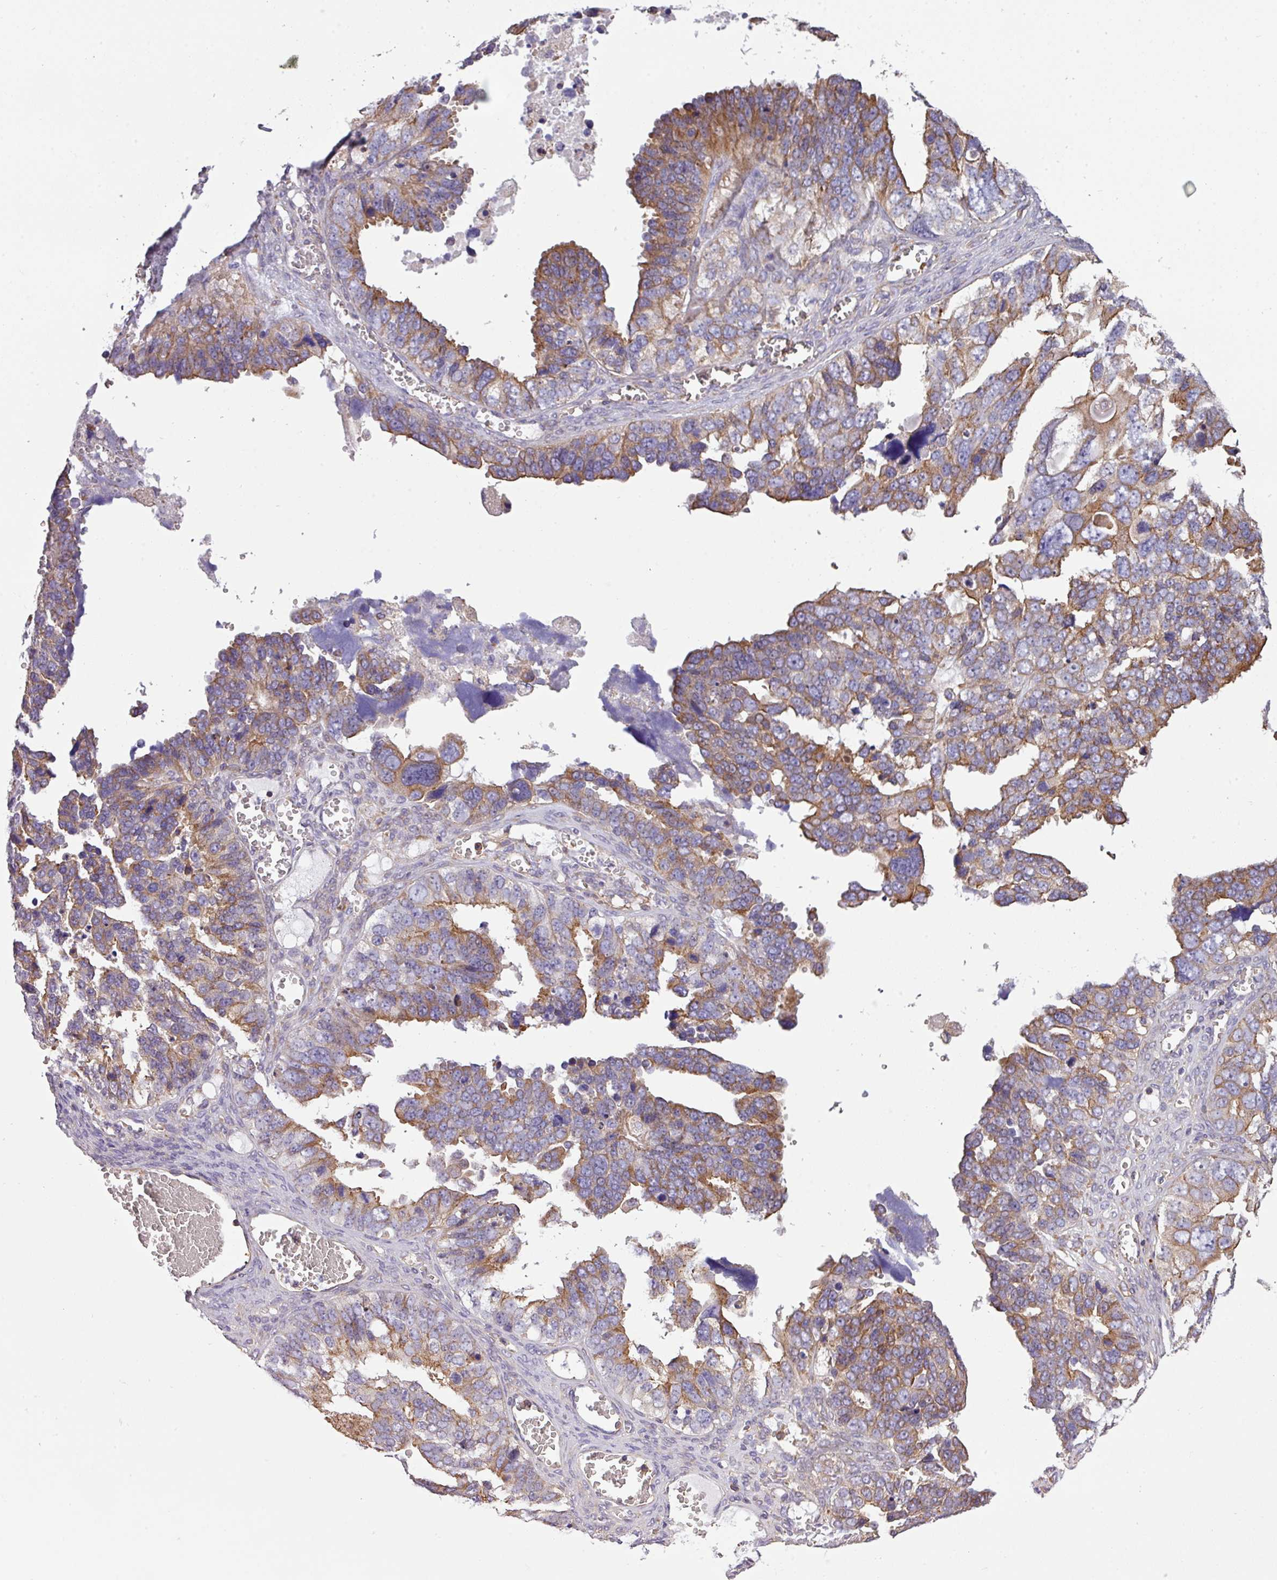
{"staining": {"intensity": "moderate", "quantity": "25%-75%", "location": "cytoplasmic/membranous"}, "tissue": "ovarian cancer", "cell_type": "Tumor cells", "image_type": "cancer", "snomed": [{"axis": "morphology", "description": "Cystadenocarcinoma, serous, NOS"}, {"axis": "topography", "description": "Ovary"}], "caption": "Immunohistochemical staining of human ovarian serous cystadenocarcinoma reveals medium levels of moderate cytoplasmic/membranous protein staining in approximately 25%-75% of tumor cells.", "gene": "LRRC41", "patient": {"sex": "female", "age": 76}}